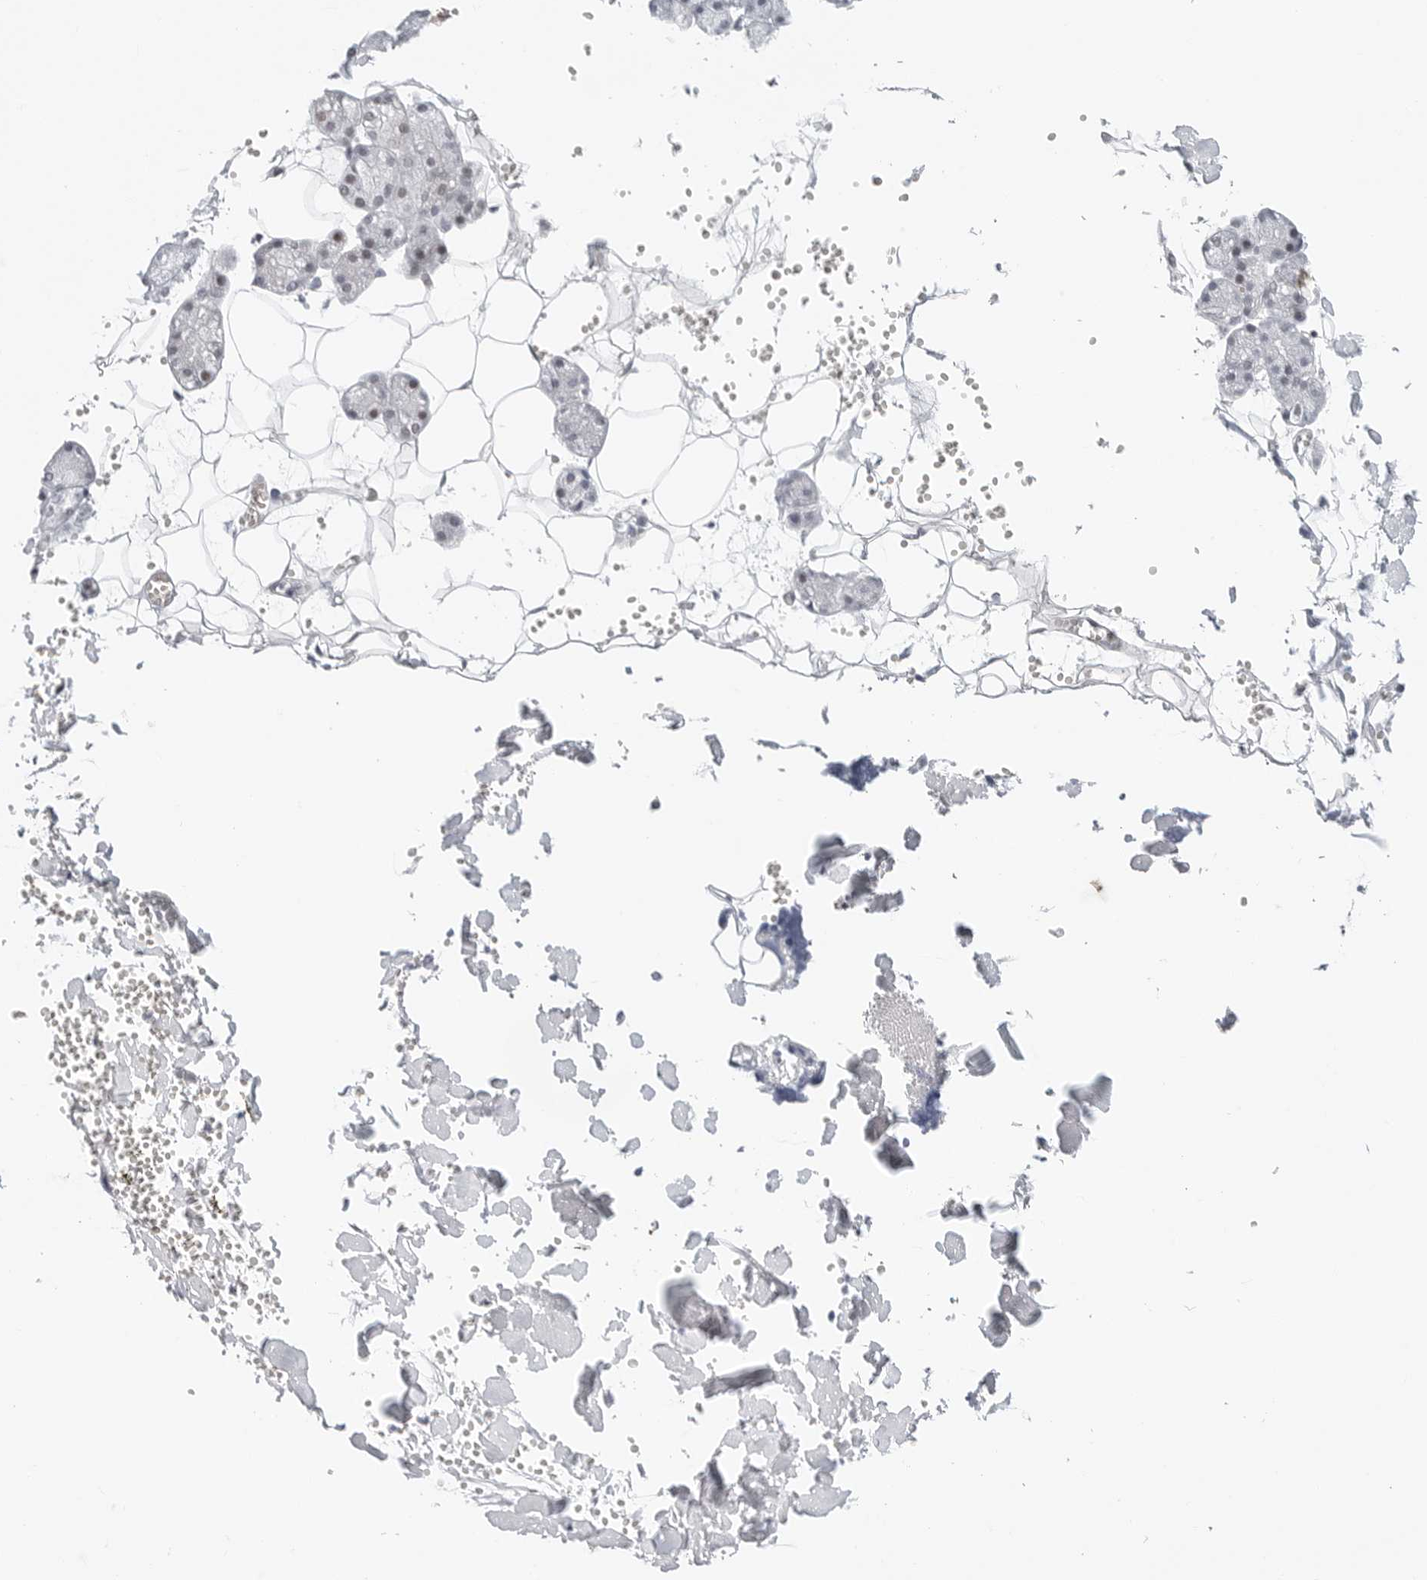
{"staining": {"intensity": "moderate", "quantity": "<25%", "location": "cytoplasmic/membranous"}, "tissue": "salivary gland", "cell_type": "Glandular cells", "image_type": "normal", "snomed": [{"axis": "morphology", "description": "Normal tissue, NOS"}, {"axis": "topography", "description": "Salivary gland"}], "caption": "Salivary gland stained for a protein exhibits moderate cytoplasmic/membranous positivity in glandular cells. (Stains: DAB (3,3'-diaminobenzidine) in brown, nuclei in blue, Microscopy: brightfield microscopy at high magnification).", "gene": "TSEN2", "patient": {"sex": "male", "age": 62}}